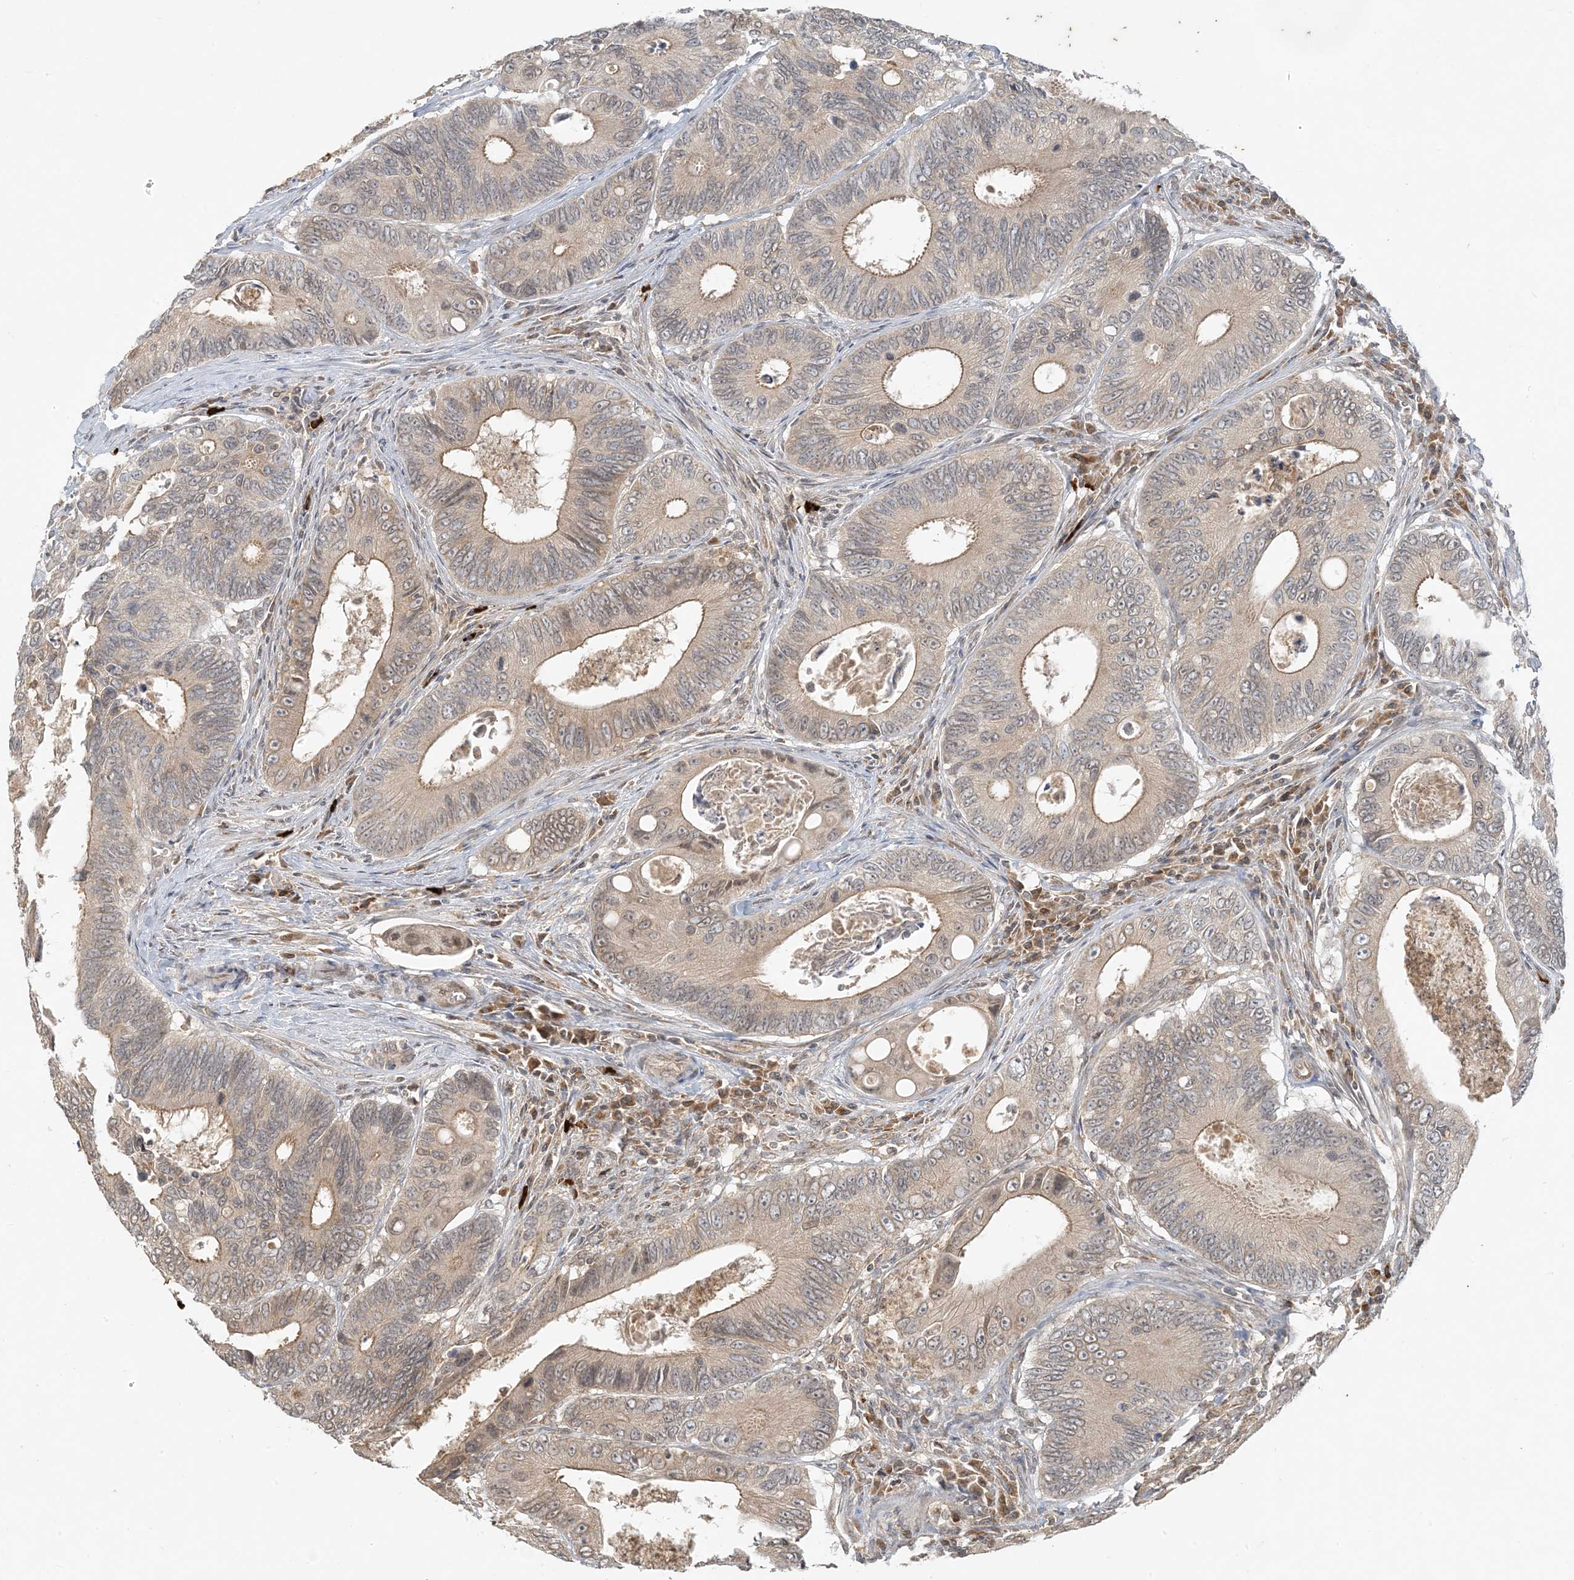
{"staining": {"intensity": "moderate", "quantity": ">75%", "location": "cytoplasmic/membranous"}, "tissue": "colorectal cancer", "cell_type": "Tumor cells", "image_type": "cancer", "snomed": [{"axis": "morphology", "description": "Inflammation, NOS"}, {"axis": "morphology", "description": "Adenocarcinoma, NOS"}, {"axis": "topography", "description": "Colon"}], "caption": "Immunohistochemical staining of adenocarcinoma (colorectal) demonstrates moderate cytoplasmic/membranous protein positivity in approximately >75% of tumor cells.", "gene": "MCOLN1", "patient": {"sex": "male", "age": 72}}